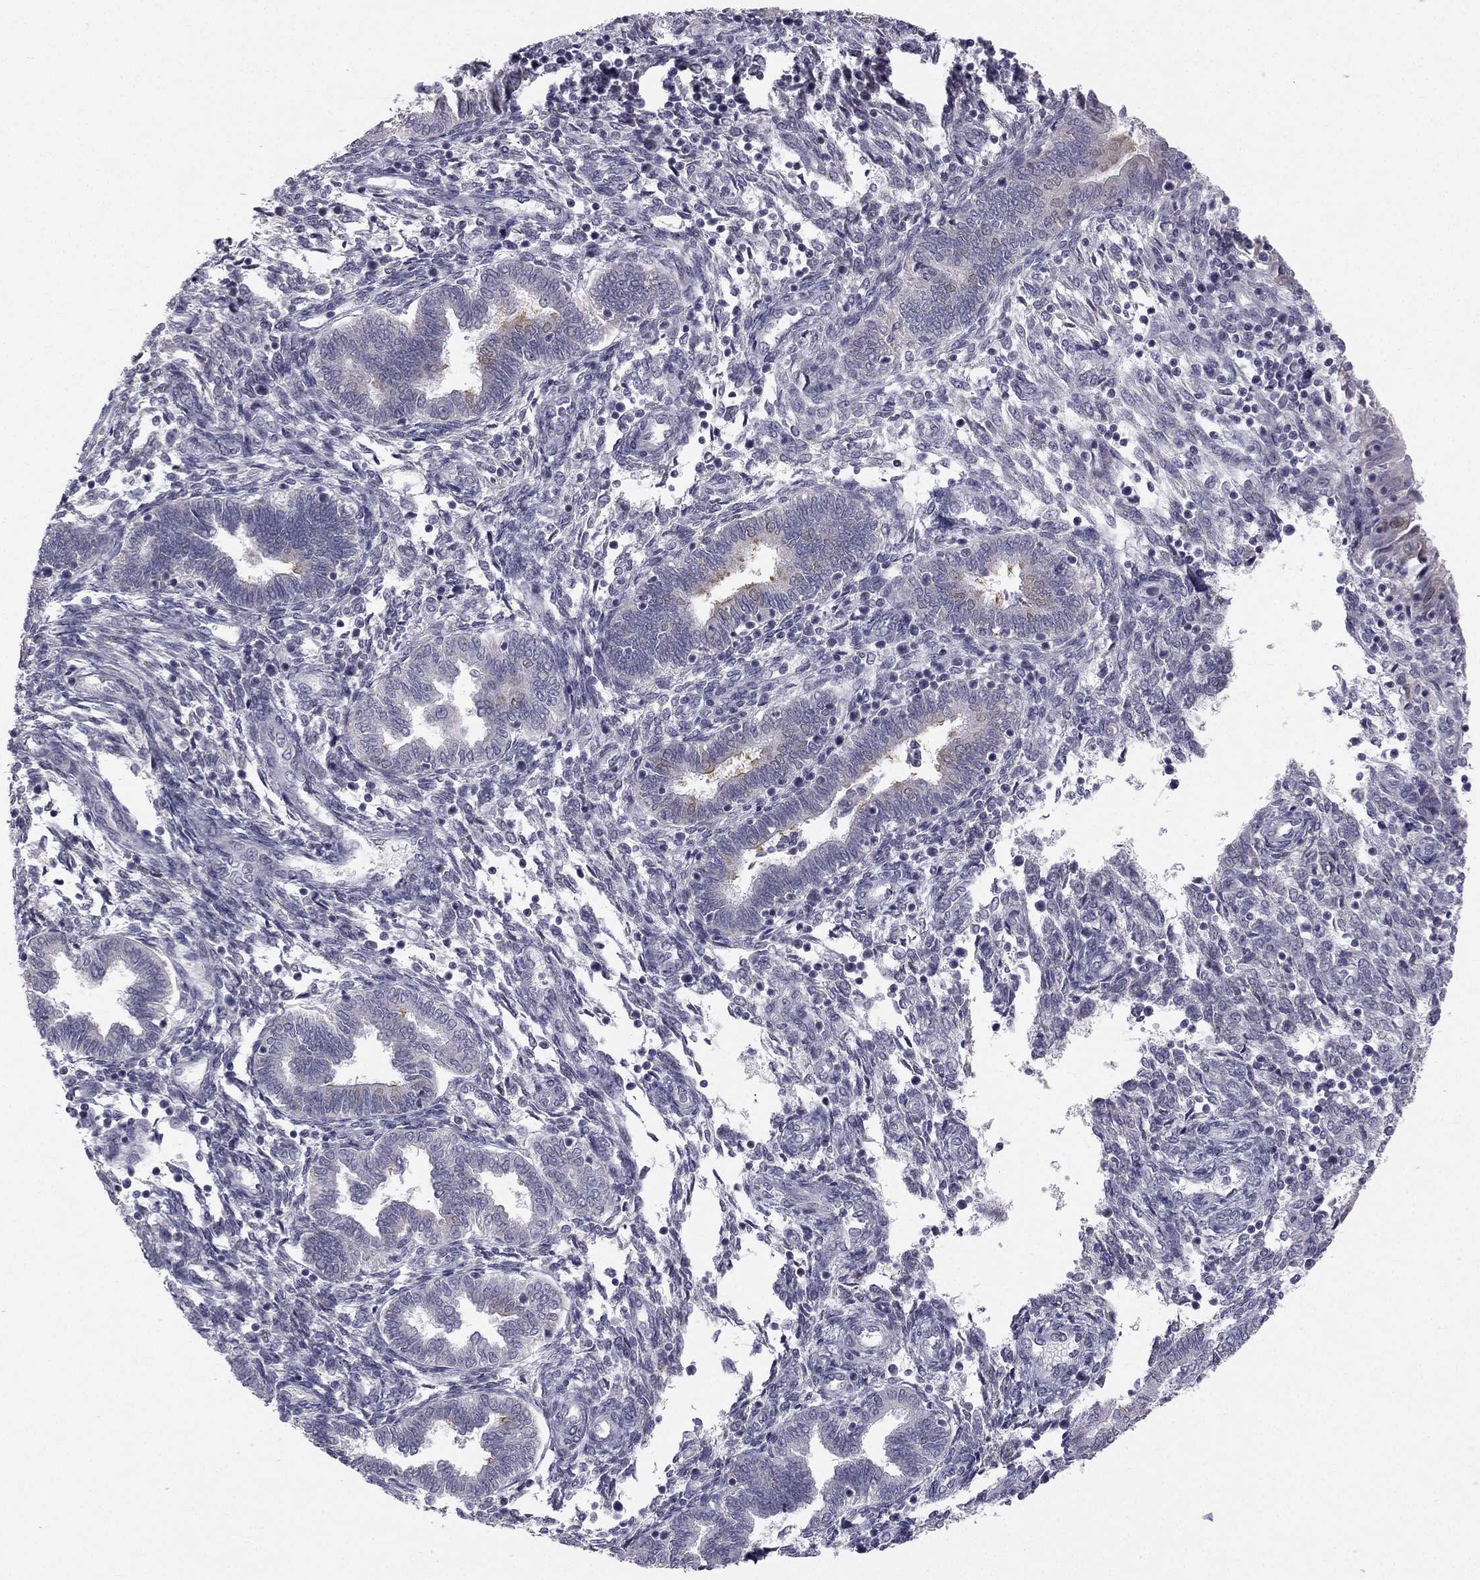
{"staining": {"intensity": "negative", "quantity": "none", "location": "none"}, "tissue": "endometrium", "cell_type": "Cells in endometrial stroma", "image_type": "normal", "snomed": [{"axis": "morphology", "description": "Normal tissue, NOS"}, {"axis": "topography", "description": "Endometrium"}], "caption": "A photomicrograph of endometrium stained for a protein displays no brown staining in cells in endometrial stroma. (Immunohistochemistry, brightfield microscopy, high magnification).", "gene": "C5orf49", "patient": {"sex": "female", "age": 42}}